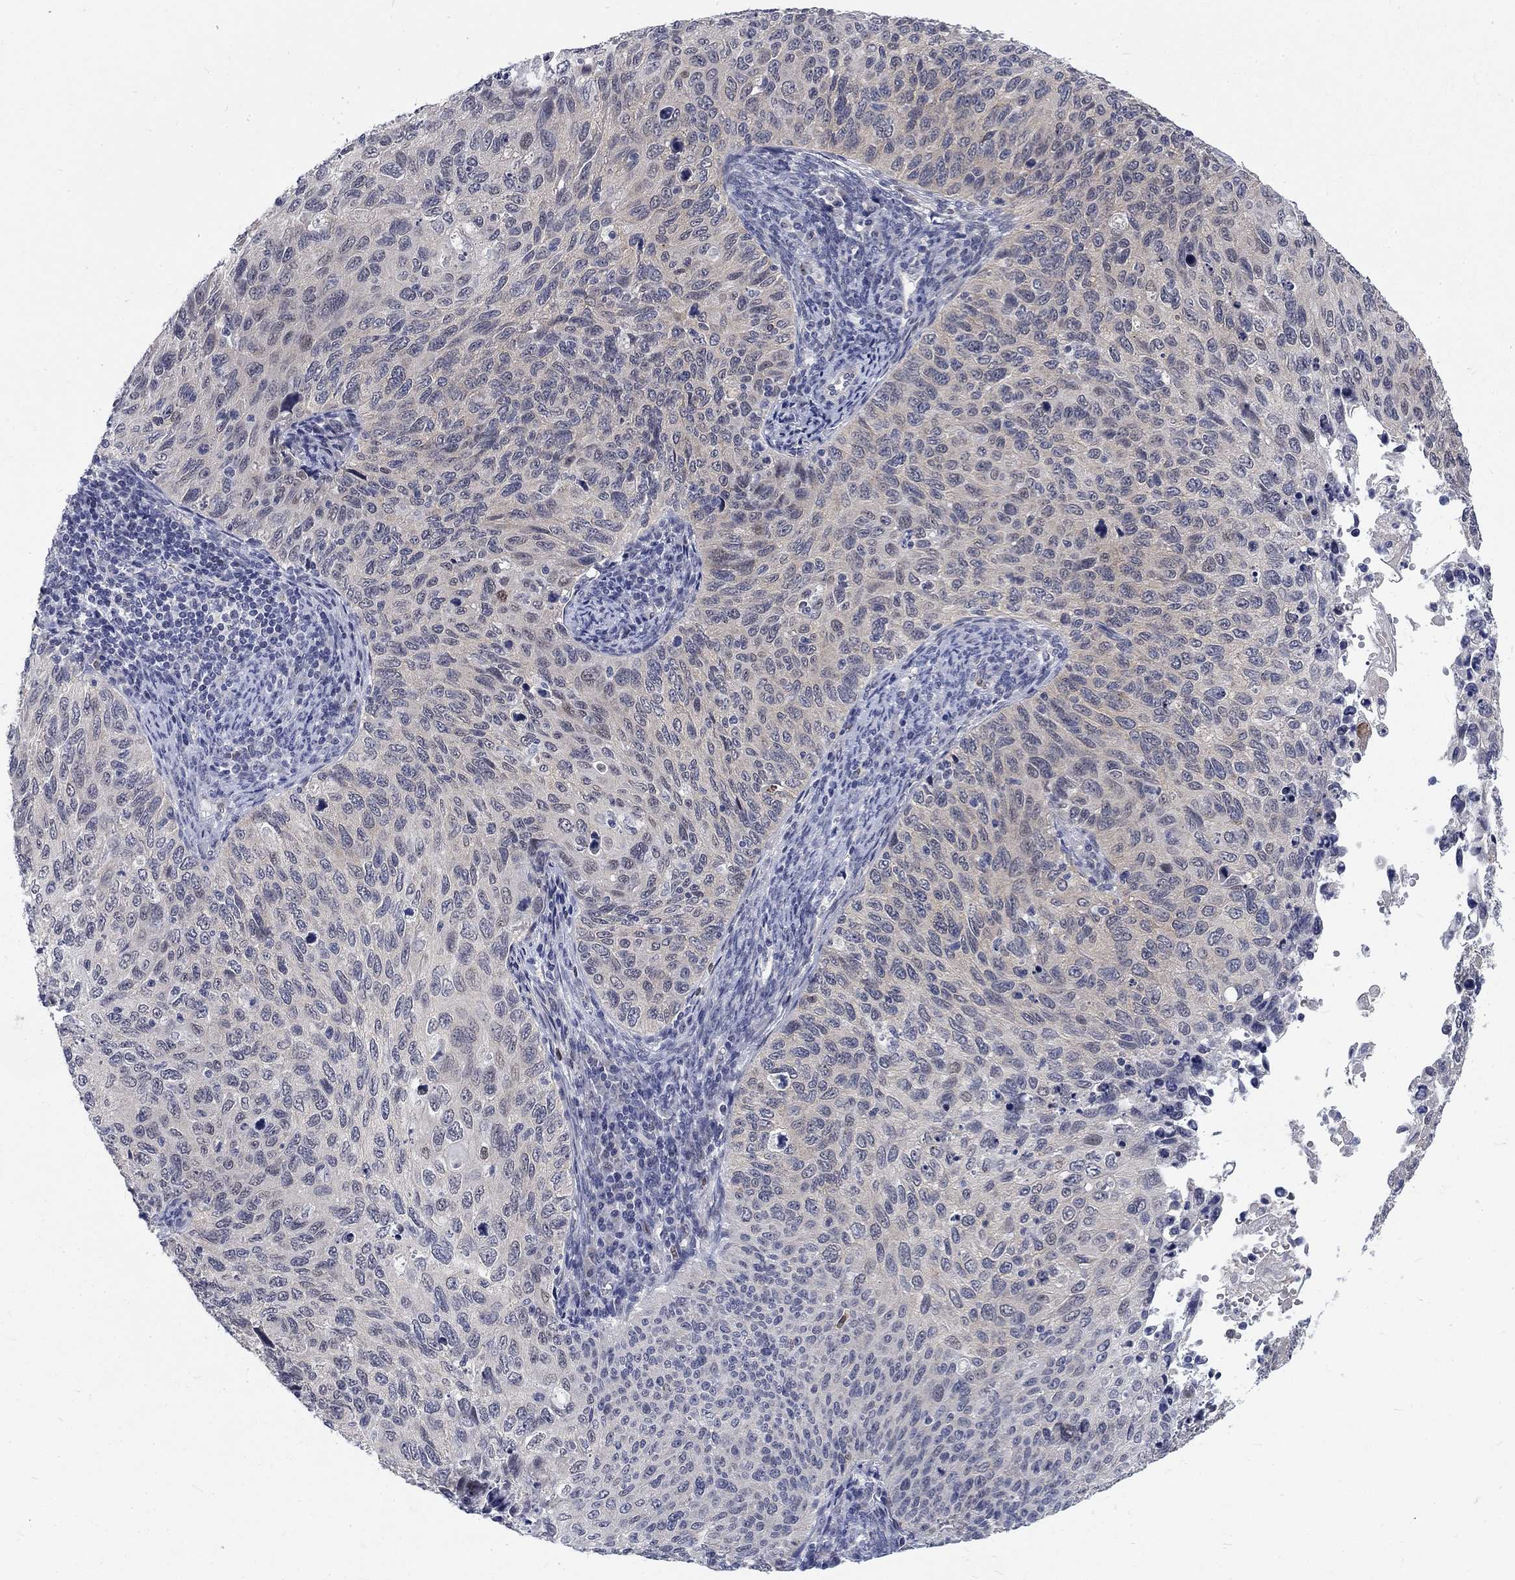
{"staining": {"intensity": "weak", "quantity": "<25%", "location": "cytoplasmic/membranous,nuclear"}, "tissue": "cervical cancer", "cell_type": "Tumor cells", "image_type": "cancer", "snomed": [{"axis": "morphology", "description": "Squamous cell carcinoma, NOS"}, {"axis": "topography", "description": "Cervix"}], "caption": "A micrograph of human squamous cell carcinoma (cervical) is negative for staining in tumor cells.", "gene": "PHKA1", "patient": {"sex": "female", "age": 70}}